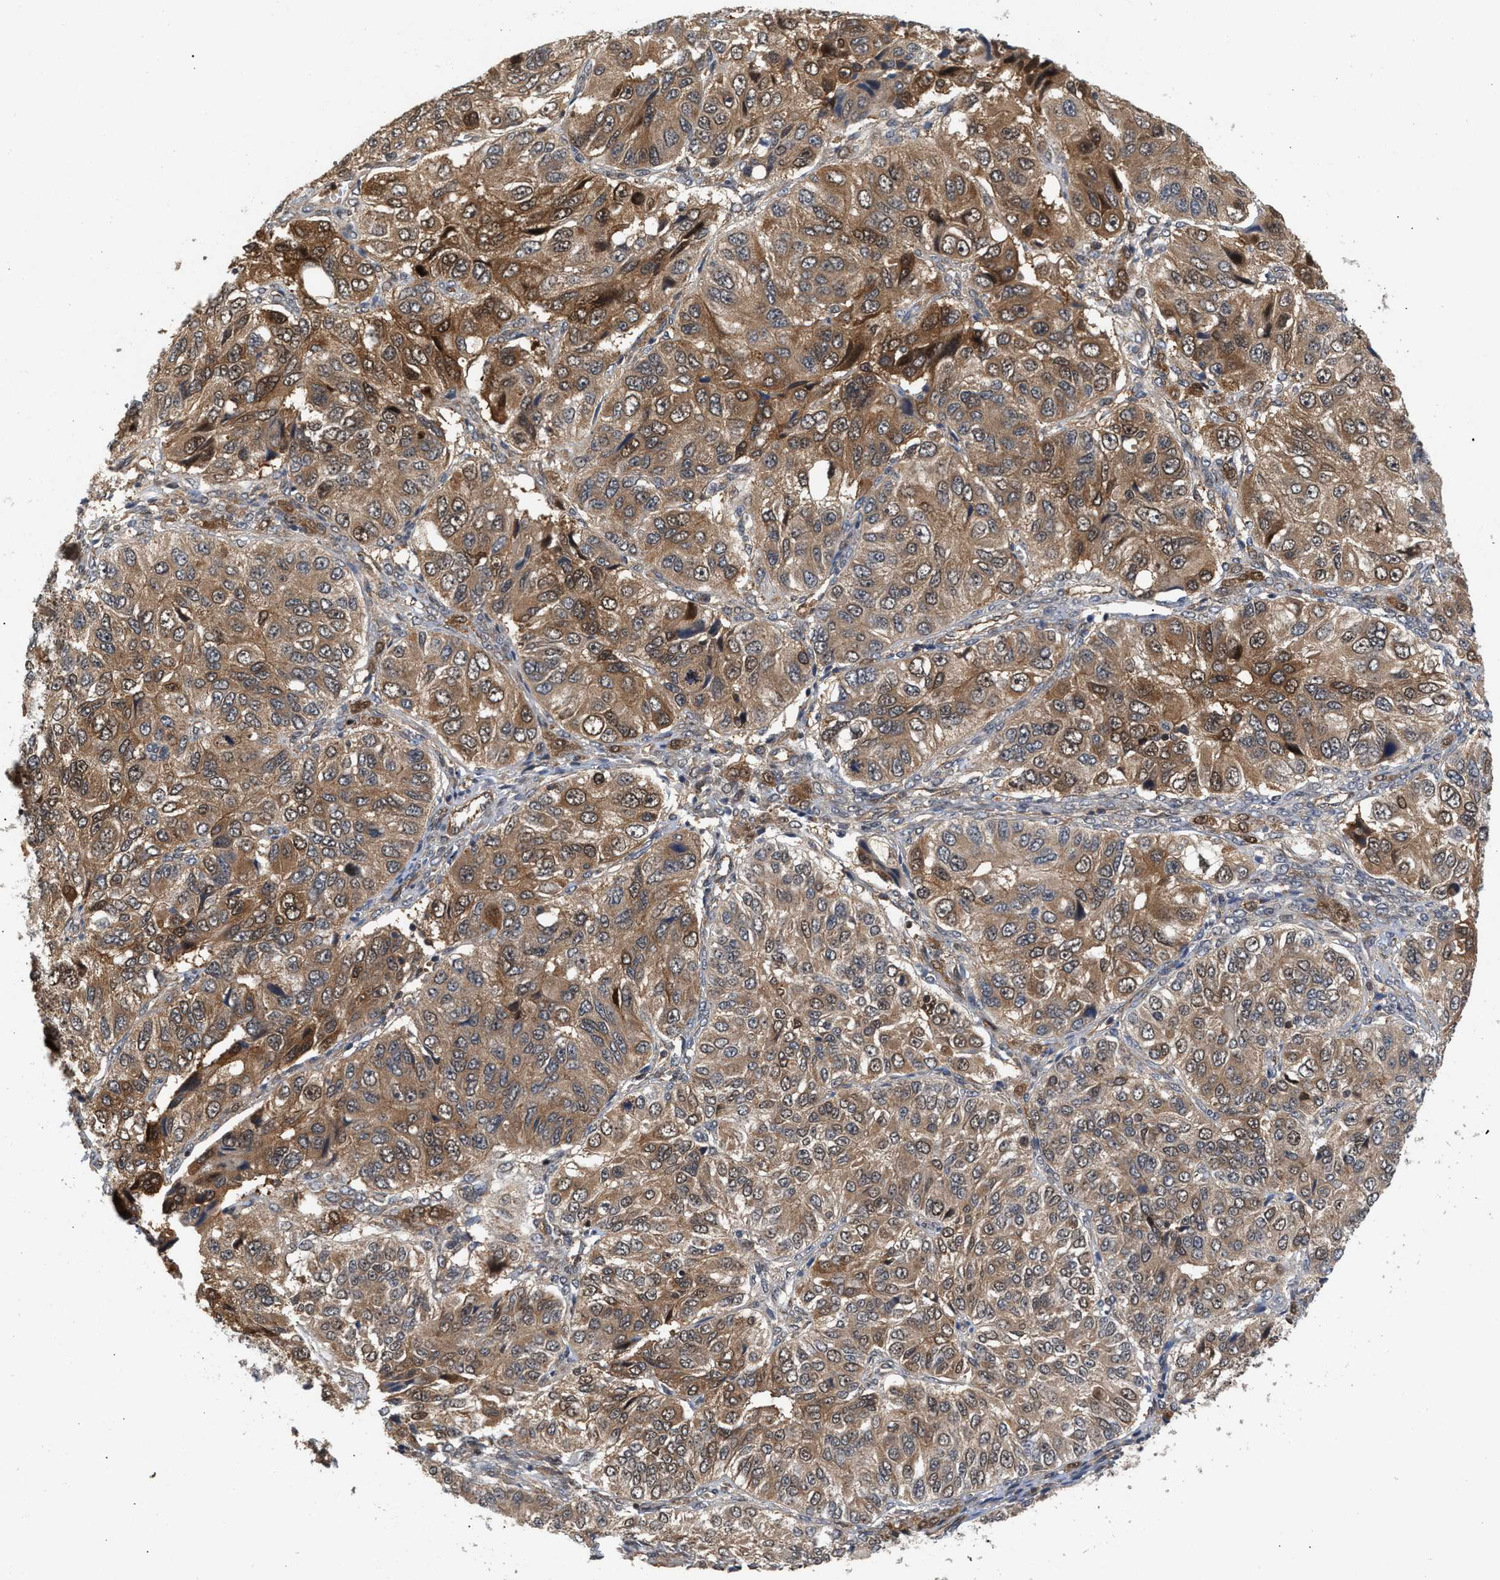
{"staining": {"intensity": "moderate", "quantity": ">75%", "location": "cytoplasmic/membranous"}, "tissue": "ovarian cancer", "cell_type": "Tumor cells", "image_type": "cancer", "snomed": [{"axis": "morphology", "description": "Carcinoma, endometroid"}, {"axis": "topography", "description": "Ovary"}], "caption": "The micrograph exhibits a brown stain indicating the presence of a protein in the cytoplasmic/membranous of tumor cells in ovarian cancer. Nuclei are stained in blue.", "gene": "GLOD4", "patient": {"sex": "female", "age": 51}}